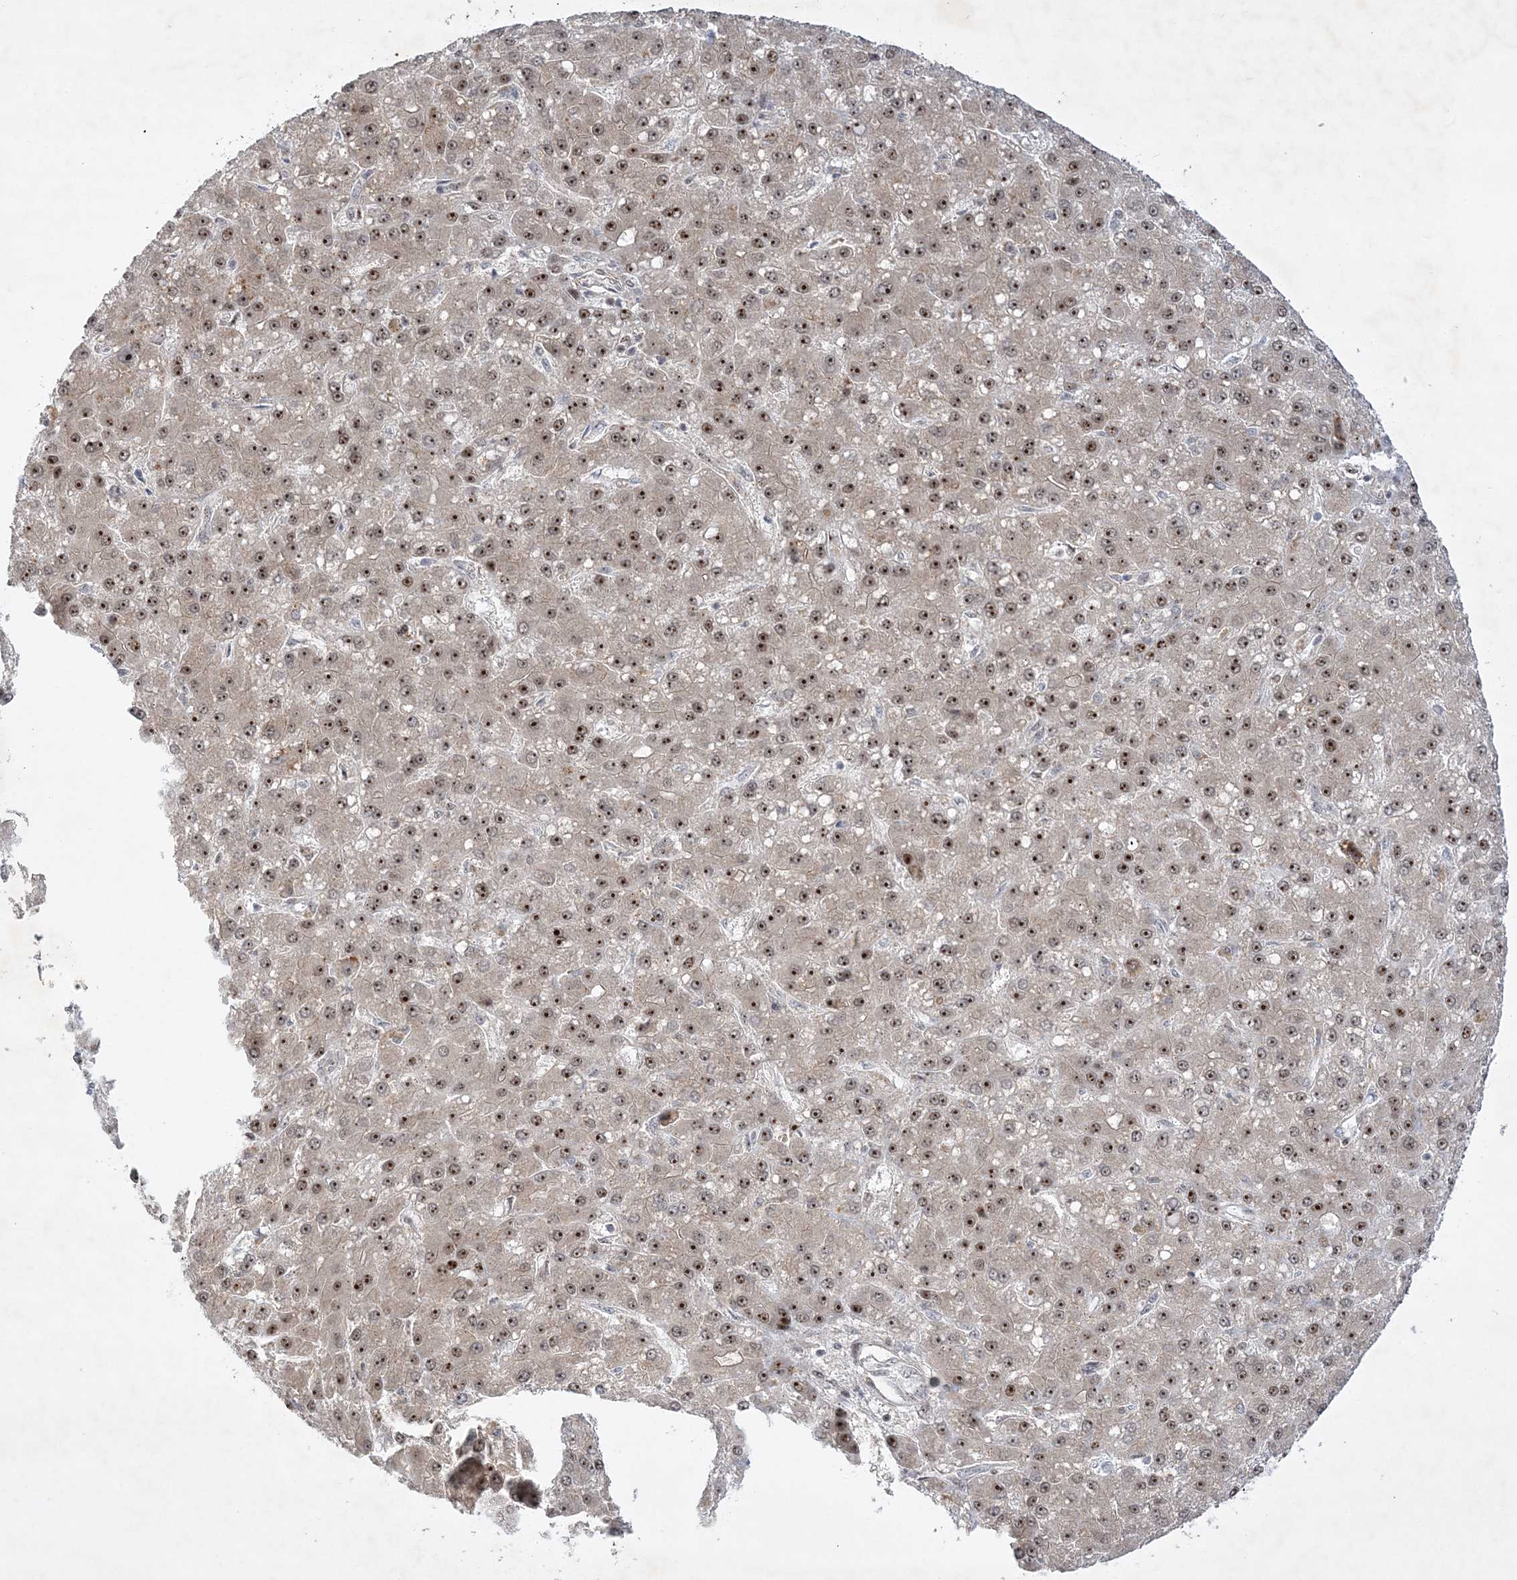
{"staining": {"intensity": "strong", "quantity": ">75%", "location": "nuclear"}, "tissue": "liver cancer", "cell_type": "Tumor cells", "image_type": "cancer", "snomed": [{"axis": "morphology", "description": "Carcinoma, Hepatocellular, NOS"}, {"axis": "topography", "description": "Liver"}], "caption": "A photomicrograph of liver cancer (hepatocellular carcinoma) stained for a protein exhibits strong nuclear brown staining in tumor cells.", "gene": "NPM3", "patient": {"sex": "male", "age": 67}}